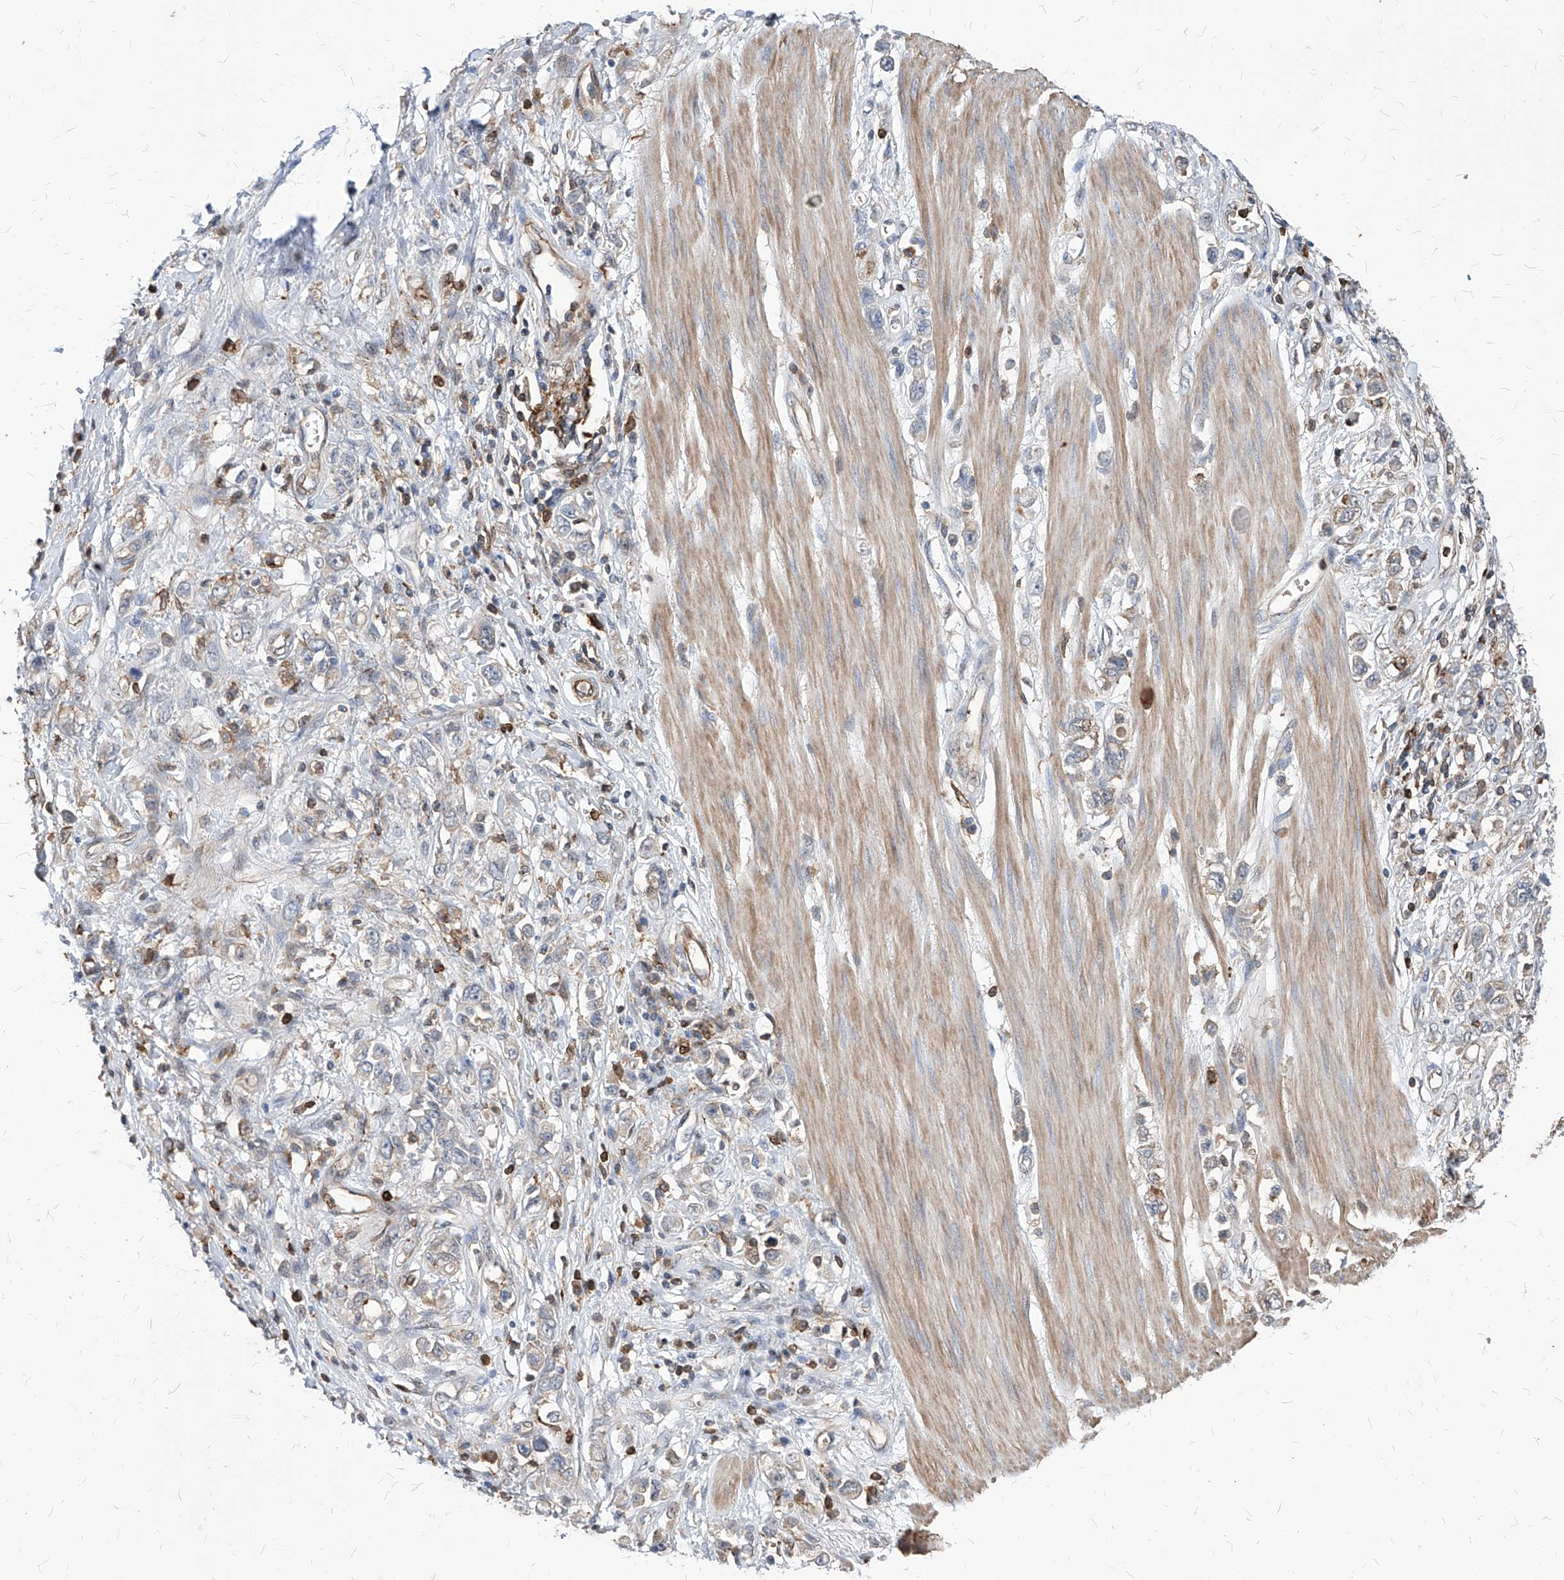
{"staining": {"intensity": "negative", "quantity": "none", "location": "none"}, "tissue": "stomach cancer", "cell_type": "Tumor cells", "image_type": "cancer", "snomed": [{"axis": "morphology", "description": "Adenocarcinoma, NOS"}, {"axis": "topography", "description": "Stomach"}], "caption": "An image of stomach cancer stained for a protein shows no brown staining in tumor cells. The staining is performed using DAB (3,3'-diaminobenzidine) brown chromogen with nuclei counter-stained in using hematoxylin.", "gene": "ABRACL", "patient": {"sex": "female", "age": 76}}